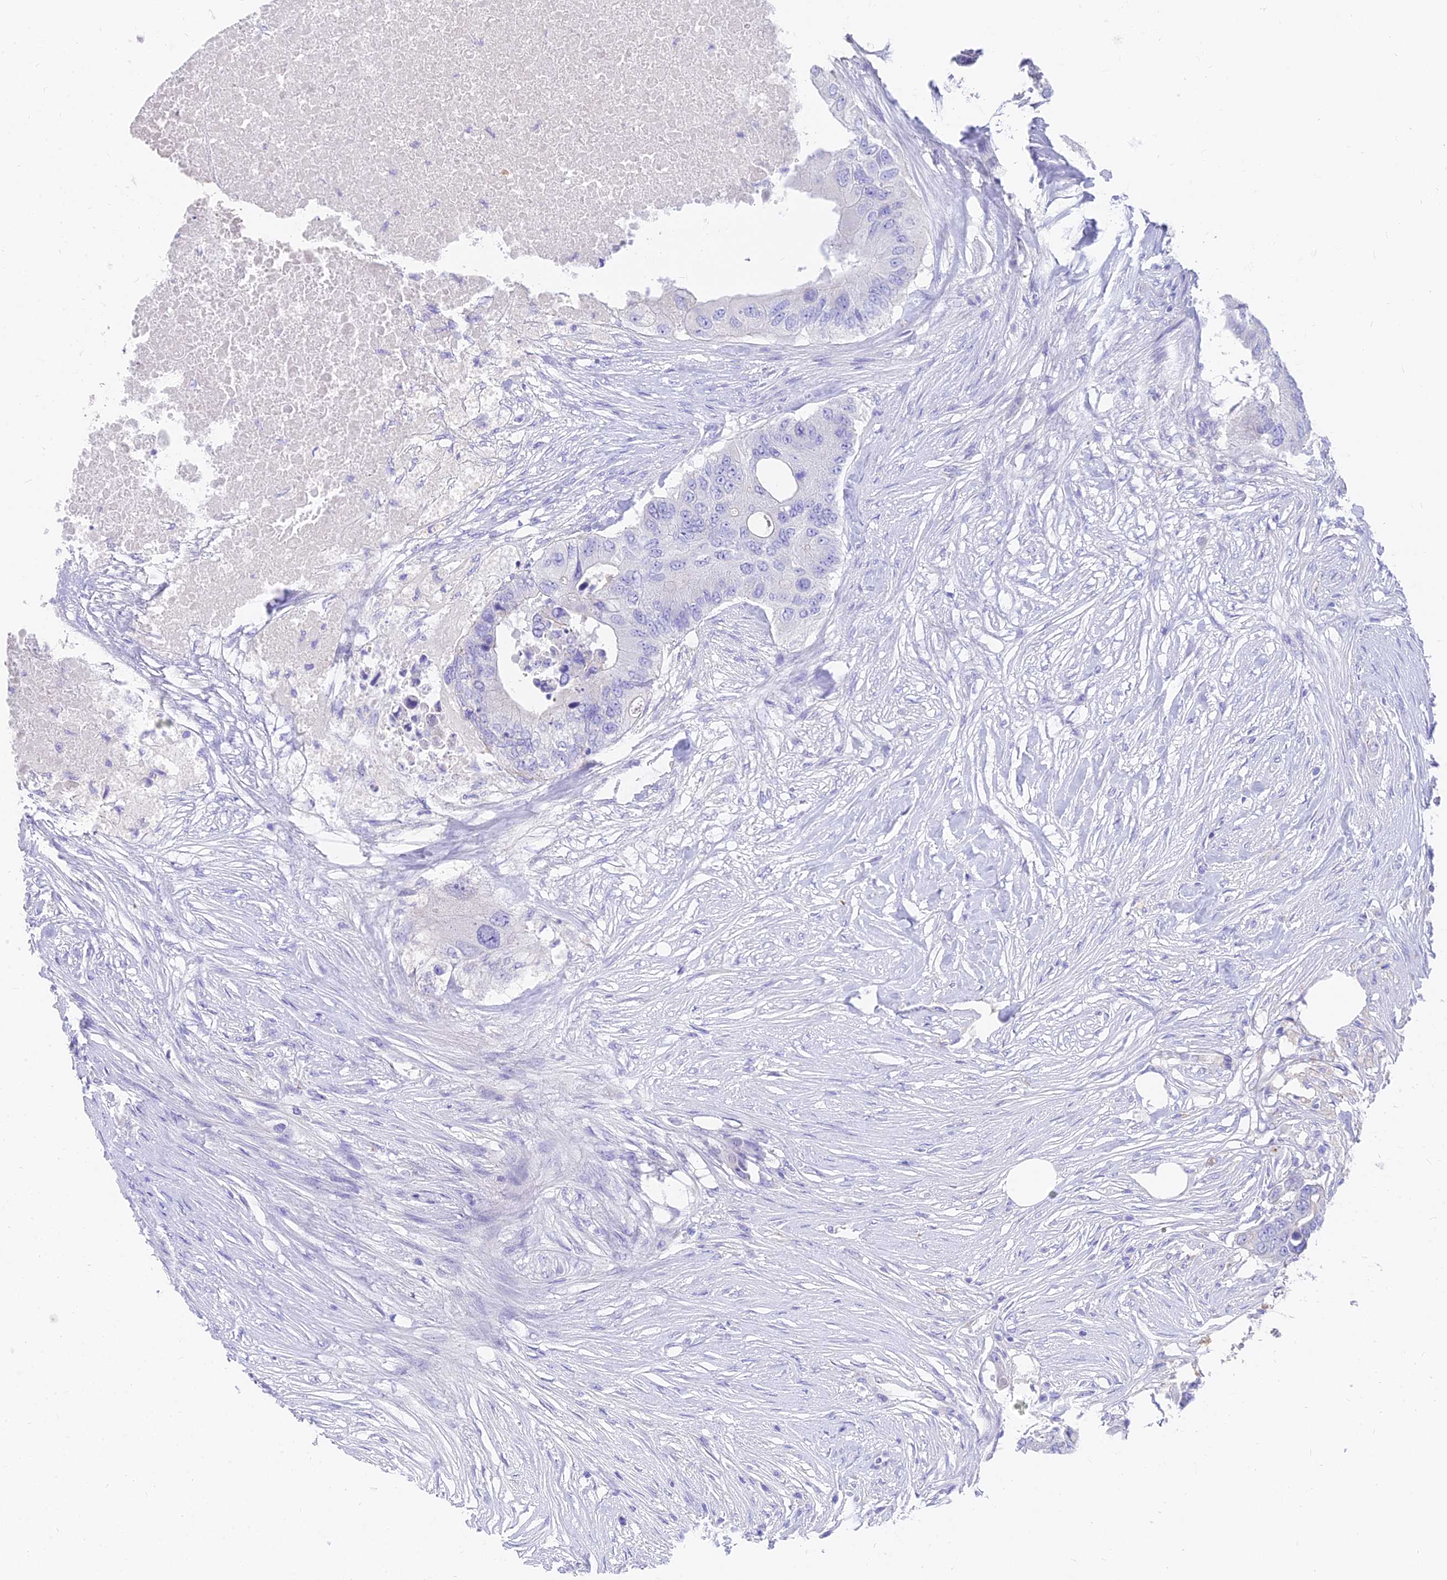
{"staining": {"intensity": "negative", "quantity": "none", "location": "none"}, "tissue": "colorectal cancer", "cell_type": "Tumor cells", "image_type": "cancer", "snomed": [{"axis": "morphology", "description": "Adenocarcinoma, NOS"}, {"axis": "topography", "description": "Colon"}], "caption": "Tumor cells show no significant protein staining in colorectal cancer (adenocarcinoma).", "gene": "FAM168B", "patient": {"sex": "male", "age": 71}}